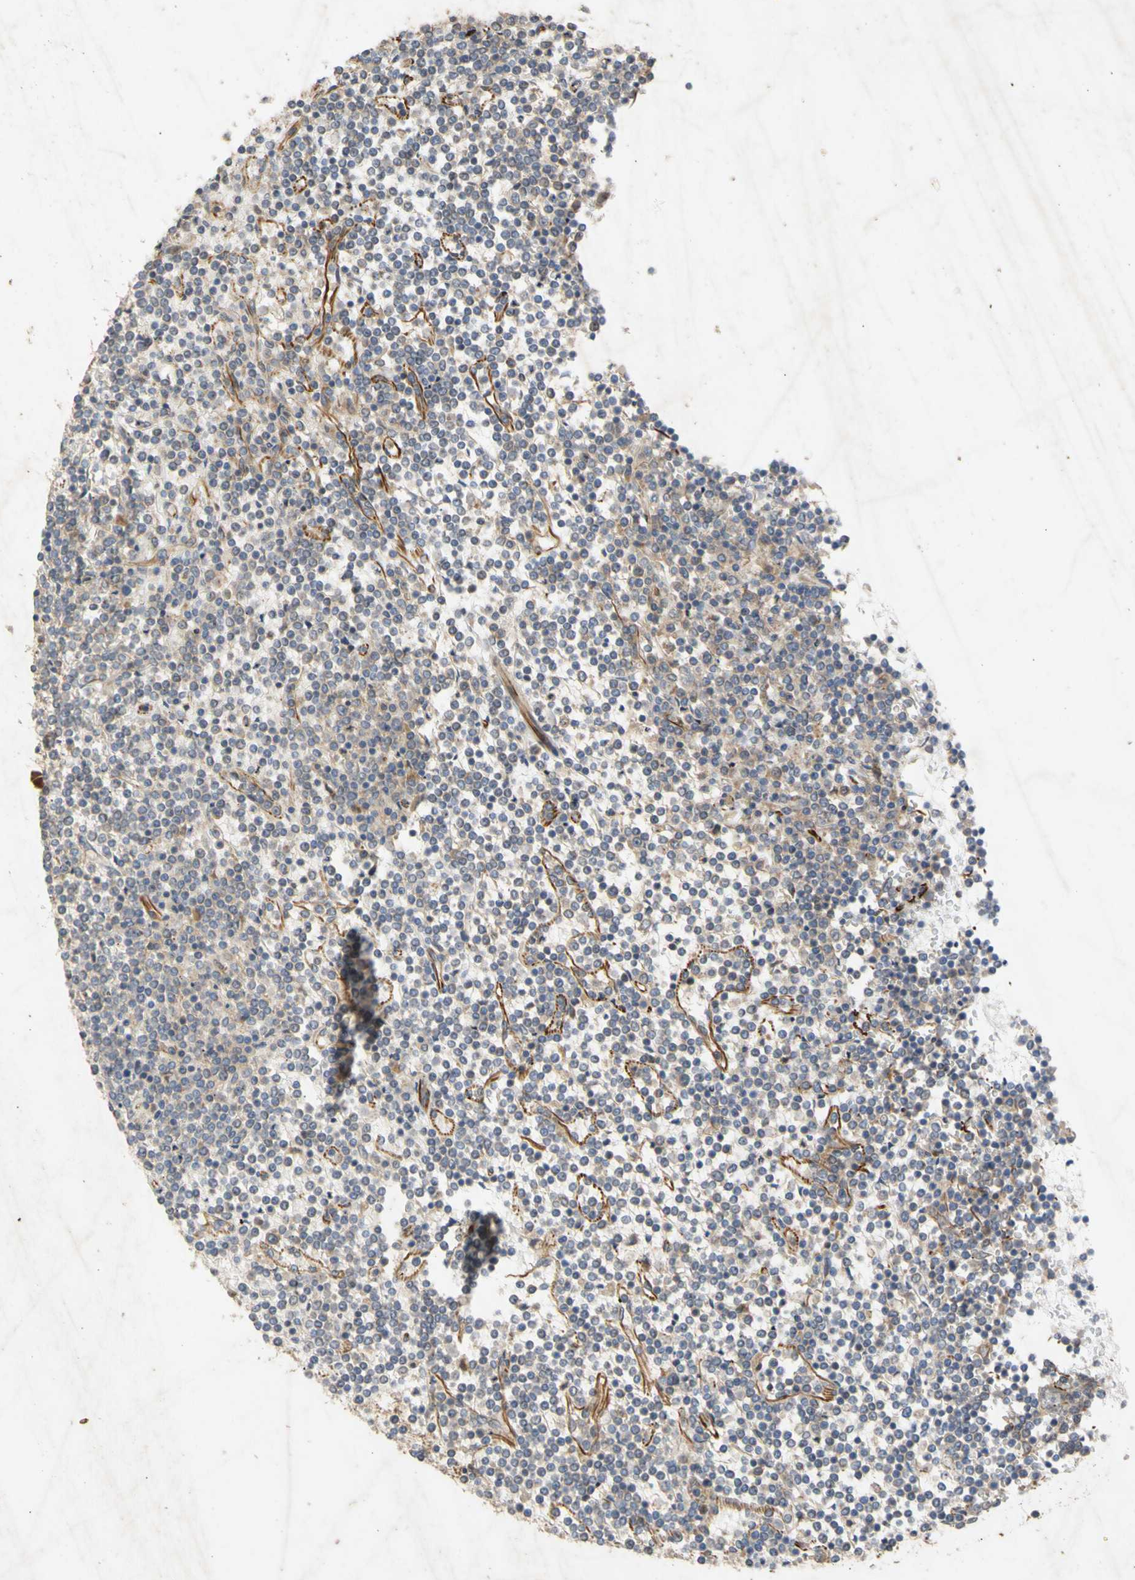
{"staining": {"intensity": "weak", "quantity": "25%-75%", "location": "cytoplasmic/membranous"}, "tissue": "lymphoma", "cell_type": "Tumor cells", "image_type": "cancer", "snomed": [{"axis": "morphology", "description": "Malignant lymphoma, non-Hodgkin's type, Low grade"}, {"axis": "topography", "description": "Spleen"}], "caption": "Protein expression by immunohistochemistry (IHC) demonstrates weak cytoplasmic/membranous expression in about 25%-75% of tumor cells in lymphoma.", "gene": "EIF2S3", "patient": {"sex": "female", "age": 19}}